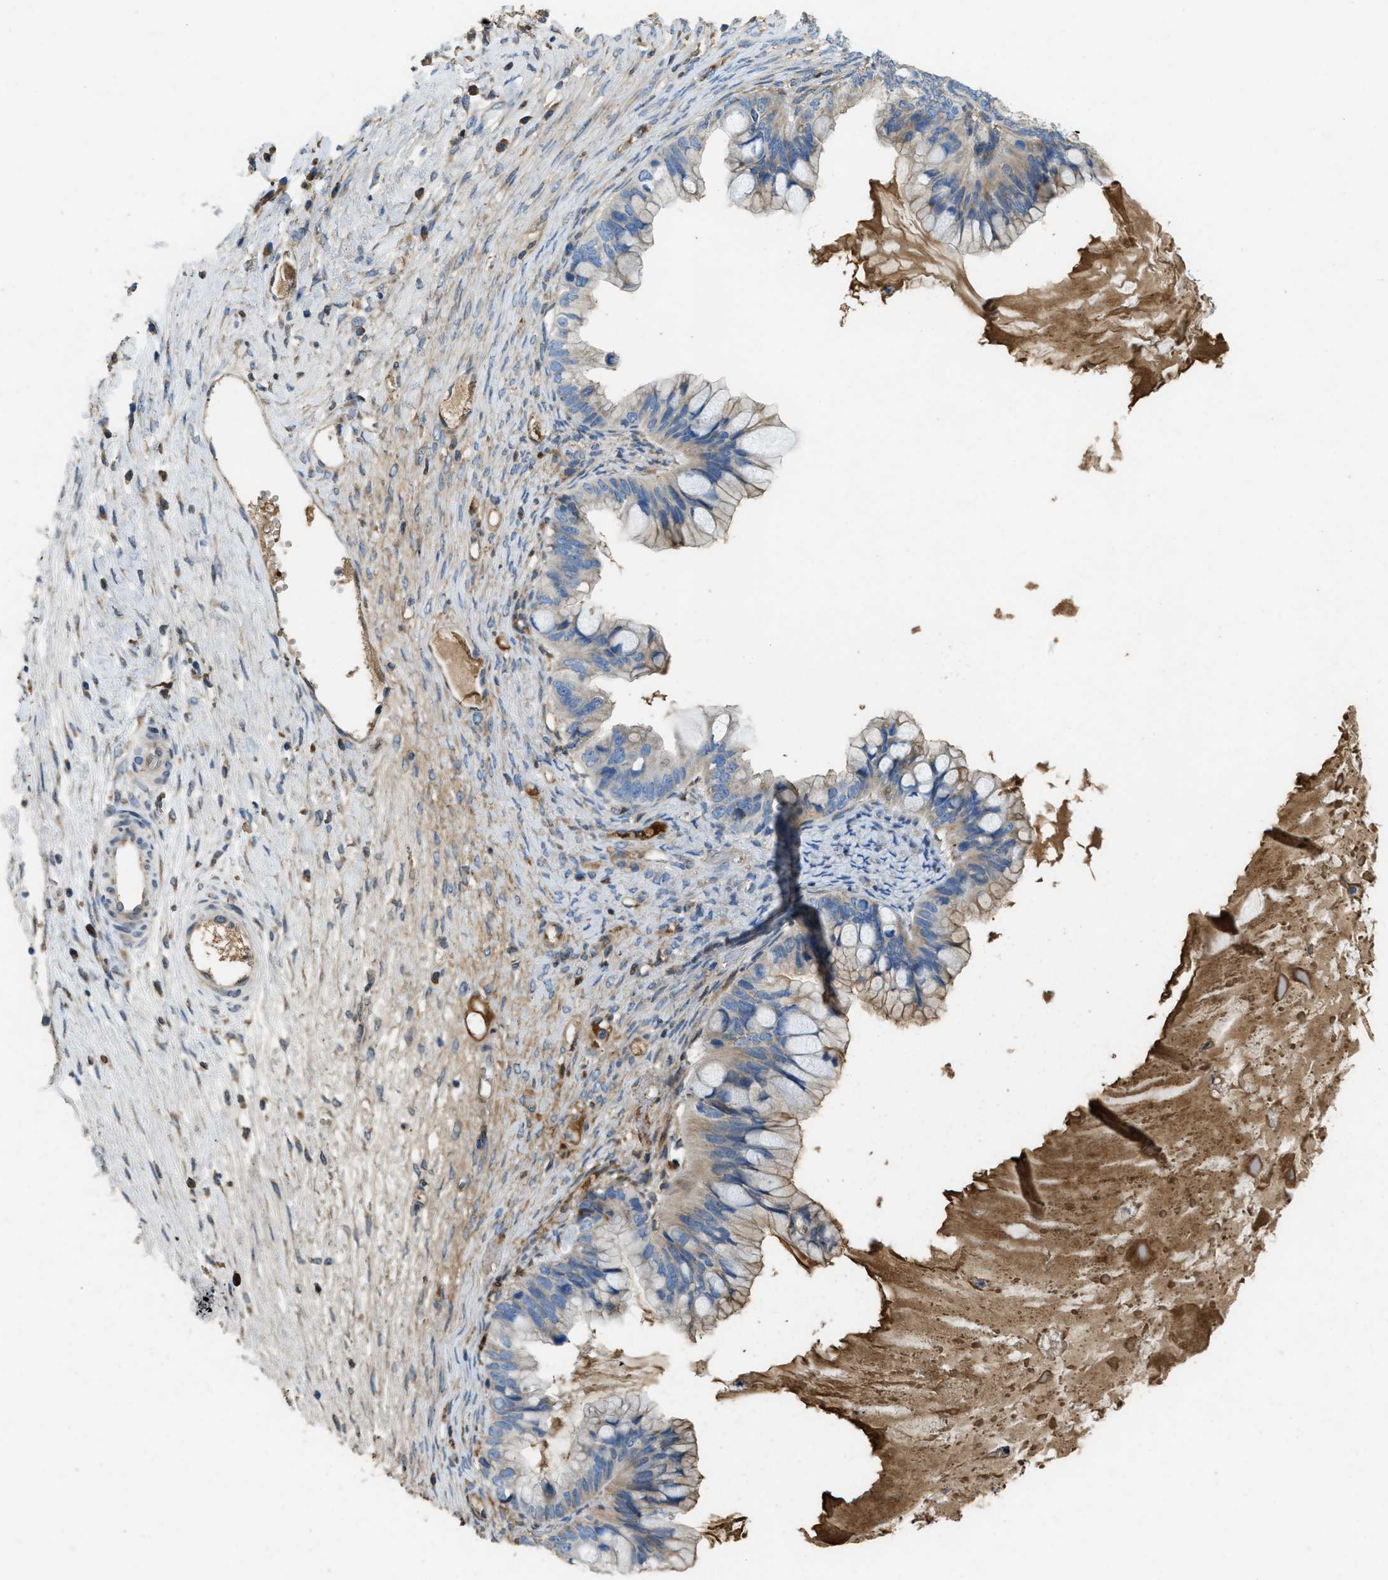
{"staining": {"intensity": "weak", "quantity": "25%-75%", "location": "cytoplasmic/membranous"}, "tissue": "ovarian cancer", "cell_type": "Tumor cells", "image_type": "cancer", "snomed": [{"axis": "morphology", "description": "Cystadenocarcinoma, mucinous, NOS"}, {"axis": "topography", "description": "Ovary"}], "caption": "This photomicrograph demonstrates immunohistochemistry (IHC) staining of ovarian cancer (mucinous cystadenocarcinoma), with low weak cytoplasmic/membranous positivity in about 25%-75% of tumor cells.", "gene": "MPDU1", "patient": {"sex": "female", "age": 80}}